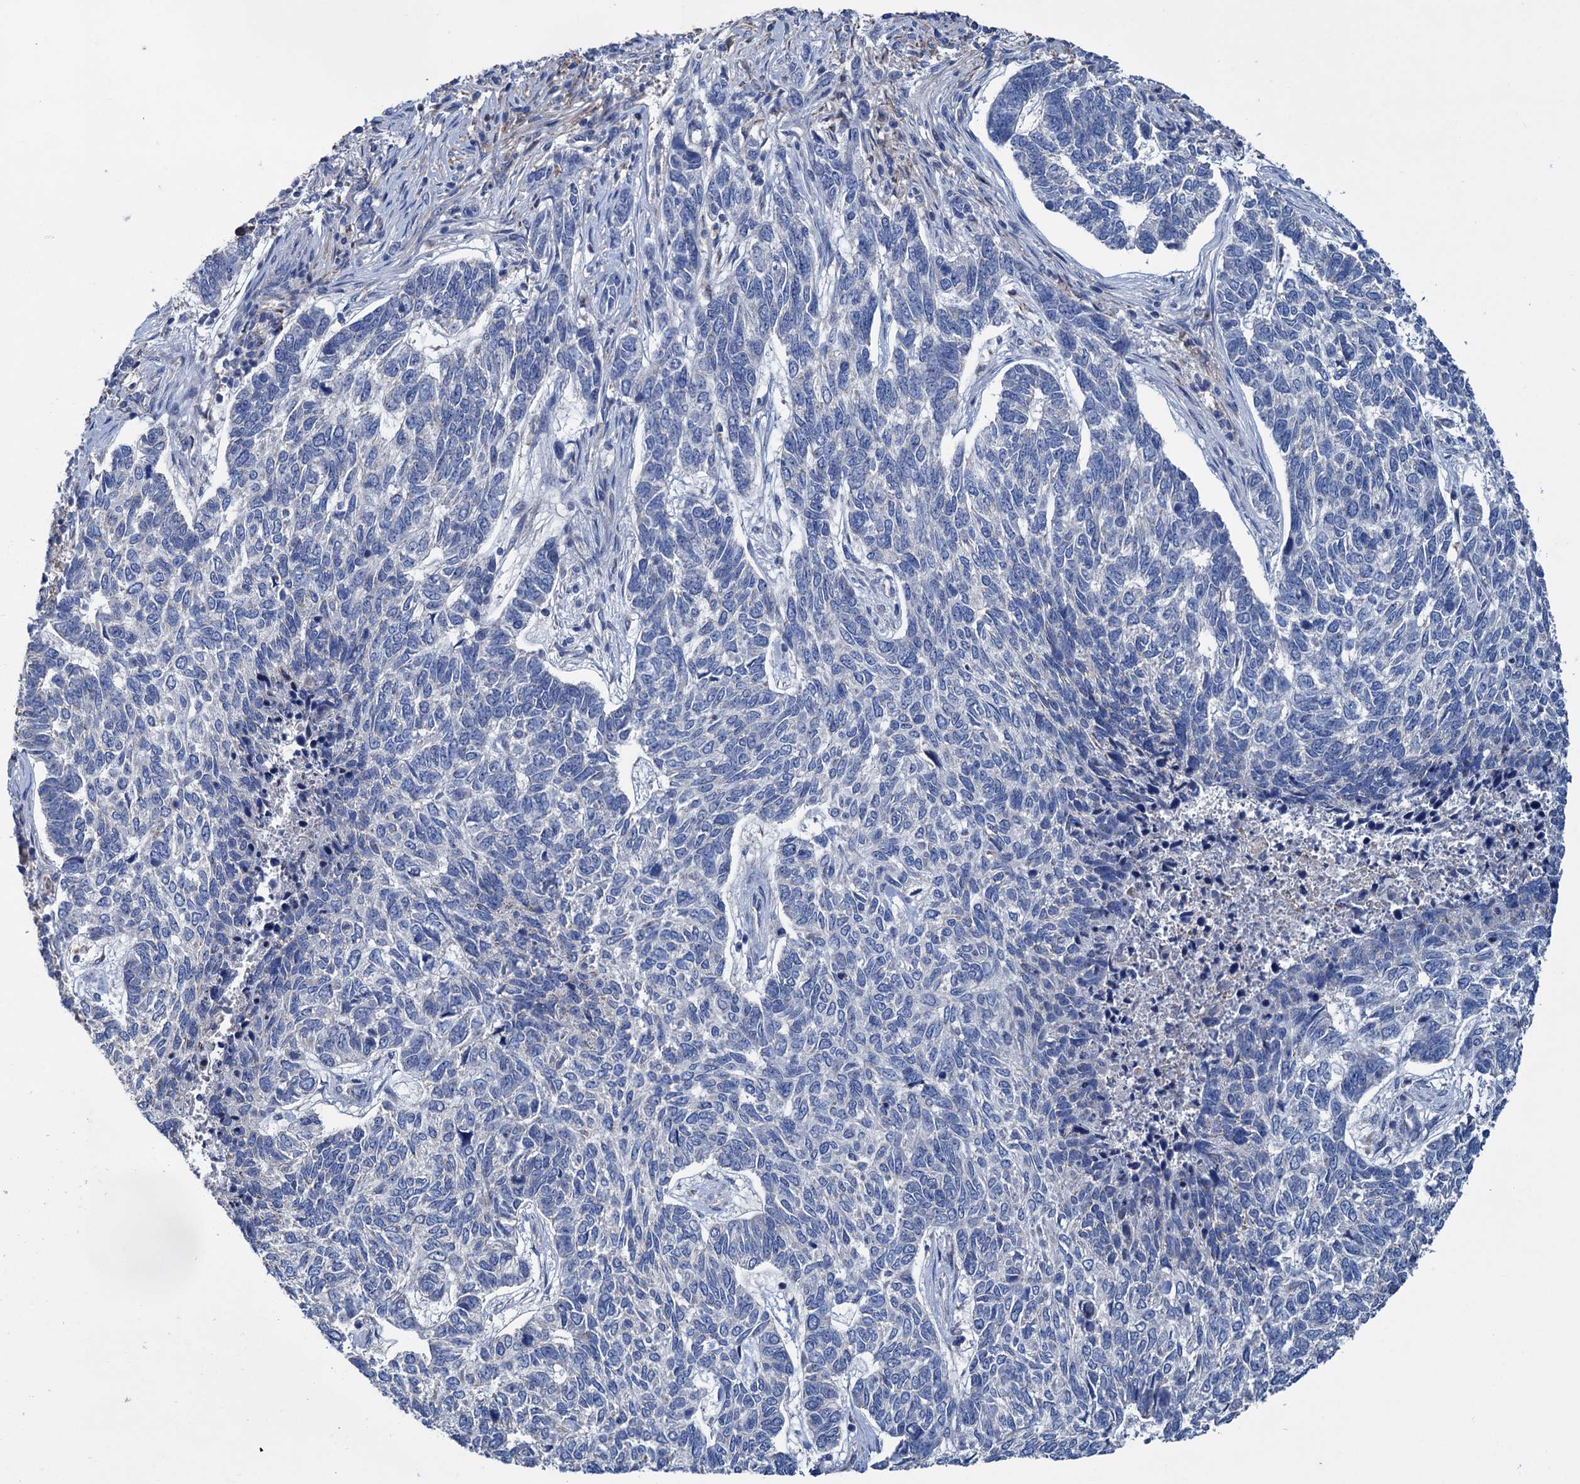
{"staining": {"intensity": "negative", "quantity": "none", "location": "none"}, "tissue": "skin cancer", "cell_type": "Tumor cells", "image_type": "cancer", "snomed": [{"axis": "morphology", "description": "Basal cell carcinoma"}, {"axis": "topography", "description": "Skin"}], "caption": "DAB immunohistochemical staining of human basal cell carcinoma (skin) exhibits no significant staining in tumor cells. (DAB immunohistochemistry (IHC), high magnification).", "gene": "EYA4", "patient": {"sex": "female", "age": 65}}